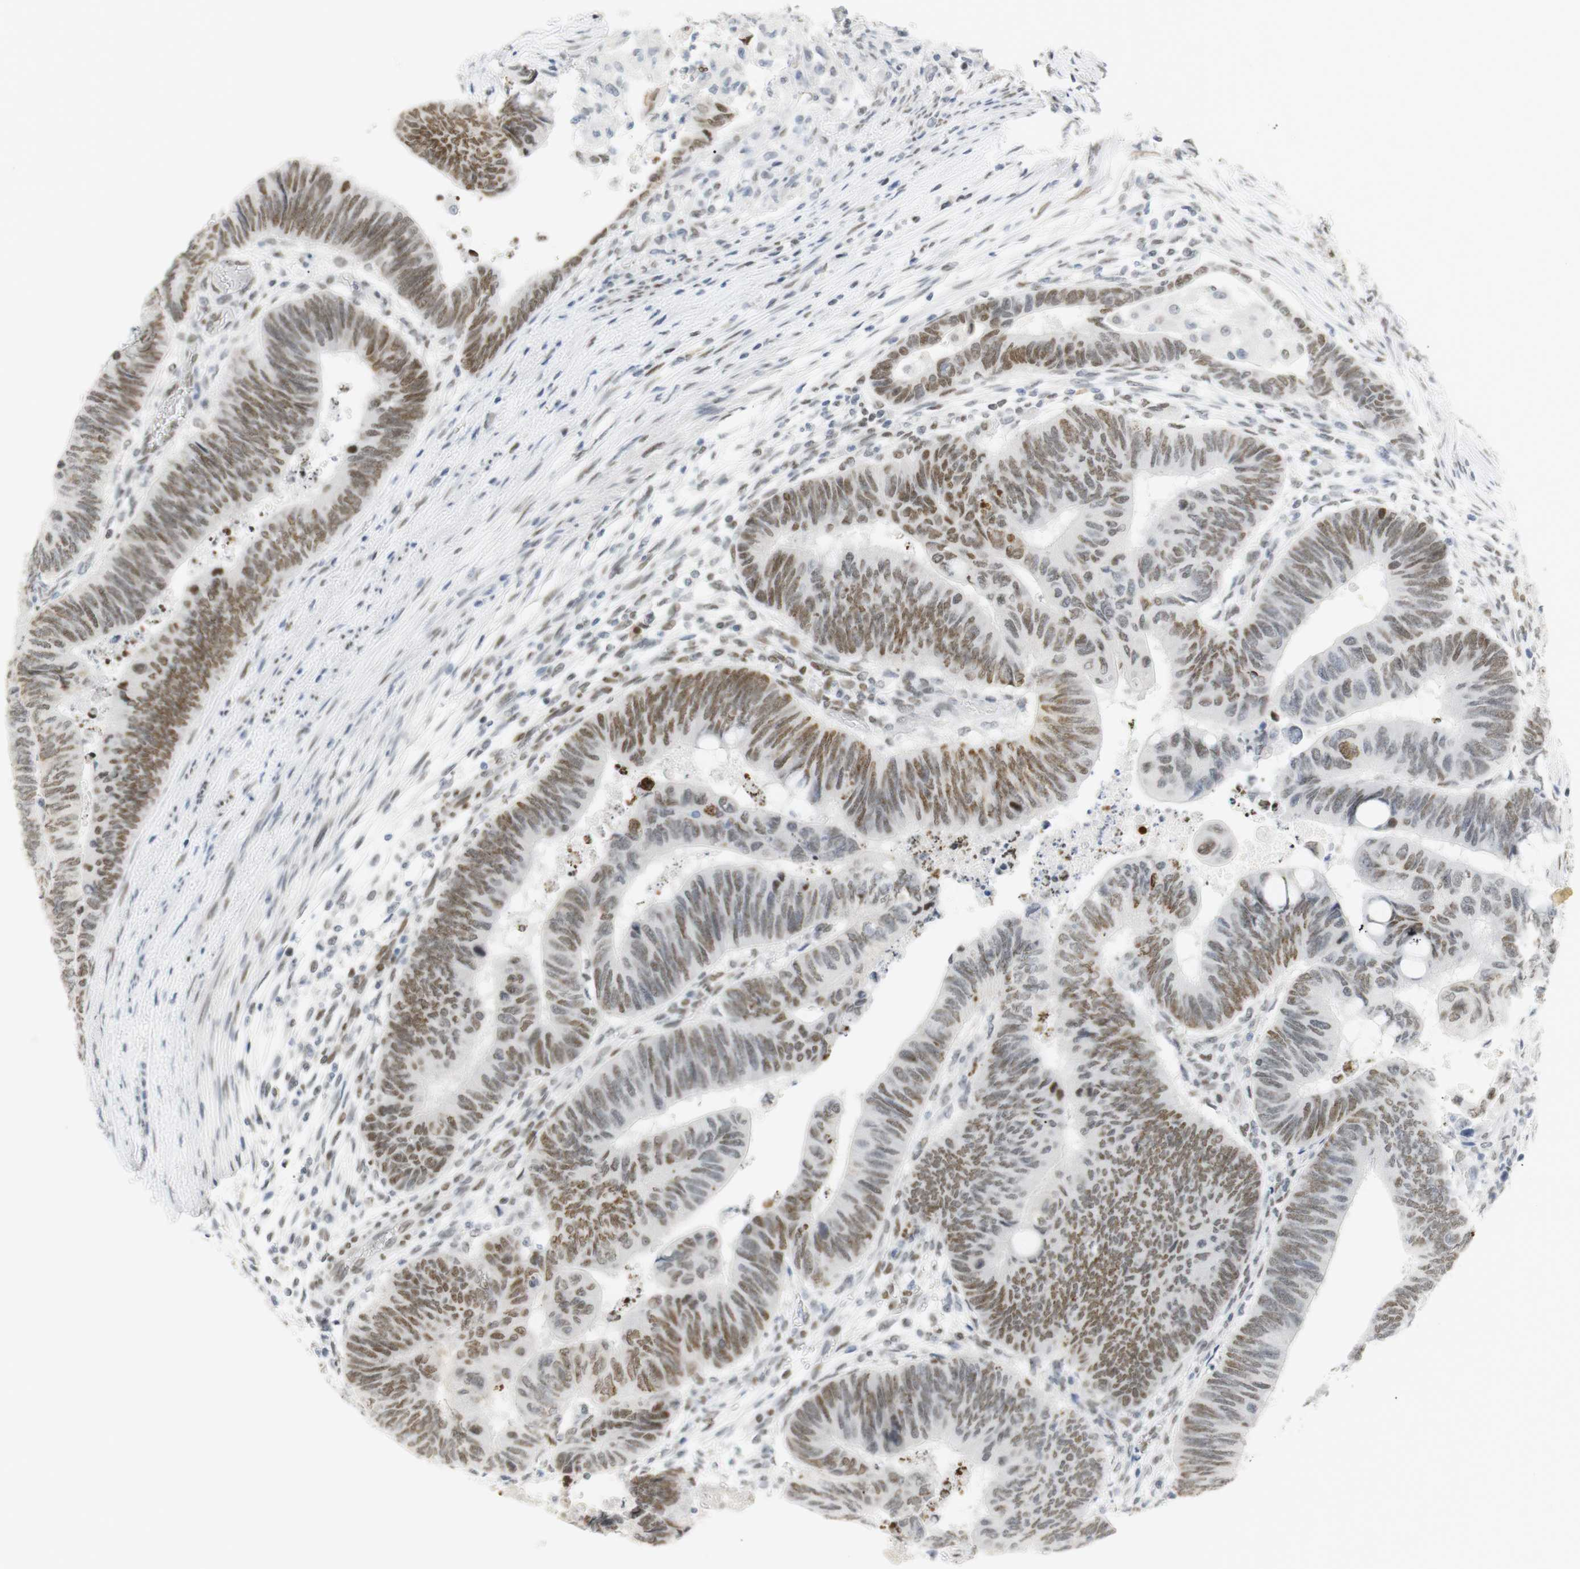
{"staining": {"intensity": "moderate", "quantity": "25%-75%", "location": "nuclear"}, "tissue": "colorectal cancer", "cell_type": "Tumor cells", "image_type": "cancer", "snomed": [{"axis": "morphology", "description": "Normal tissue, NOS"}, {"axis": "morphology", "description": "Adenocarcinoma, NOS"}, {"axis": "topography", "description": "Rectum"}, {"axis": "topography", "description": "Peripheral nerve tissue"}], "caption": "IHC (DAB) staining of colorectal cancer (adenocarcinoma) reveals moderate nuclear protein positivity in about 25%-75% of tumor cells.", "gene": "BMI1", "patient": {"sex": "male", "age": 92}}